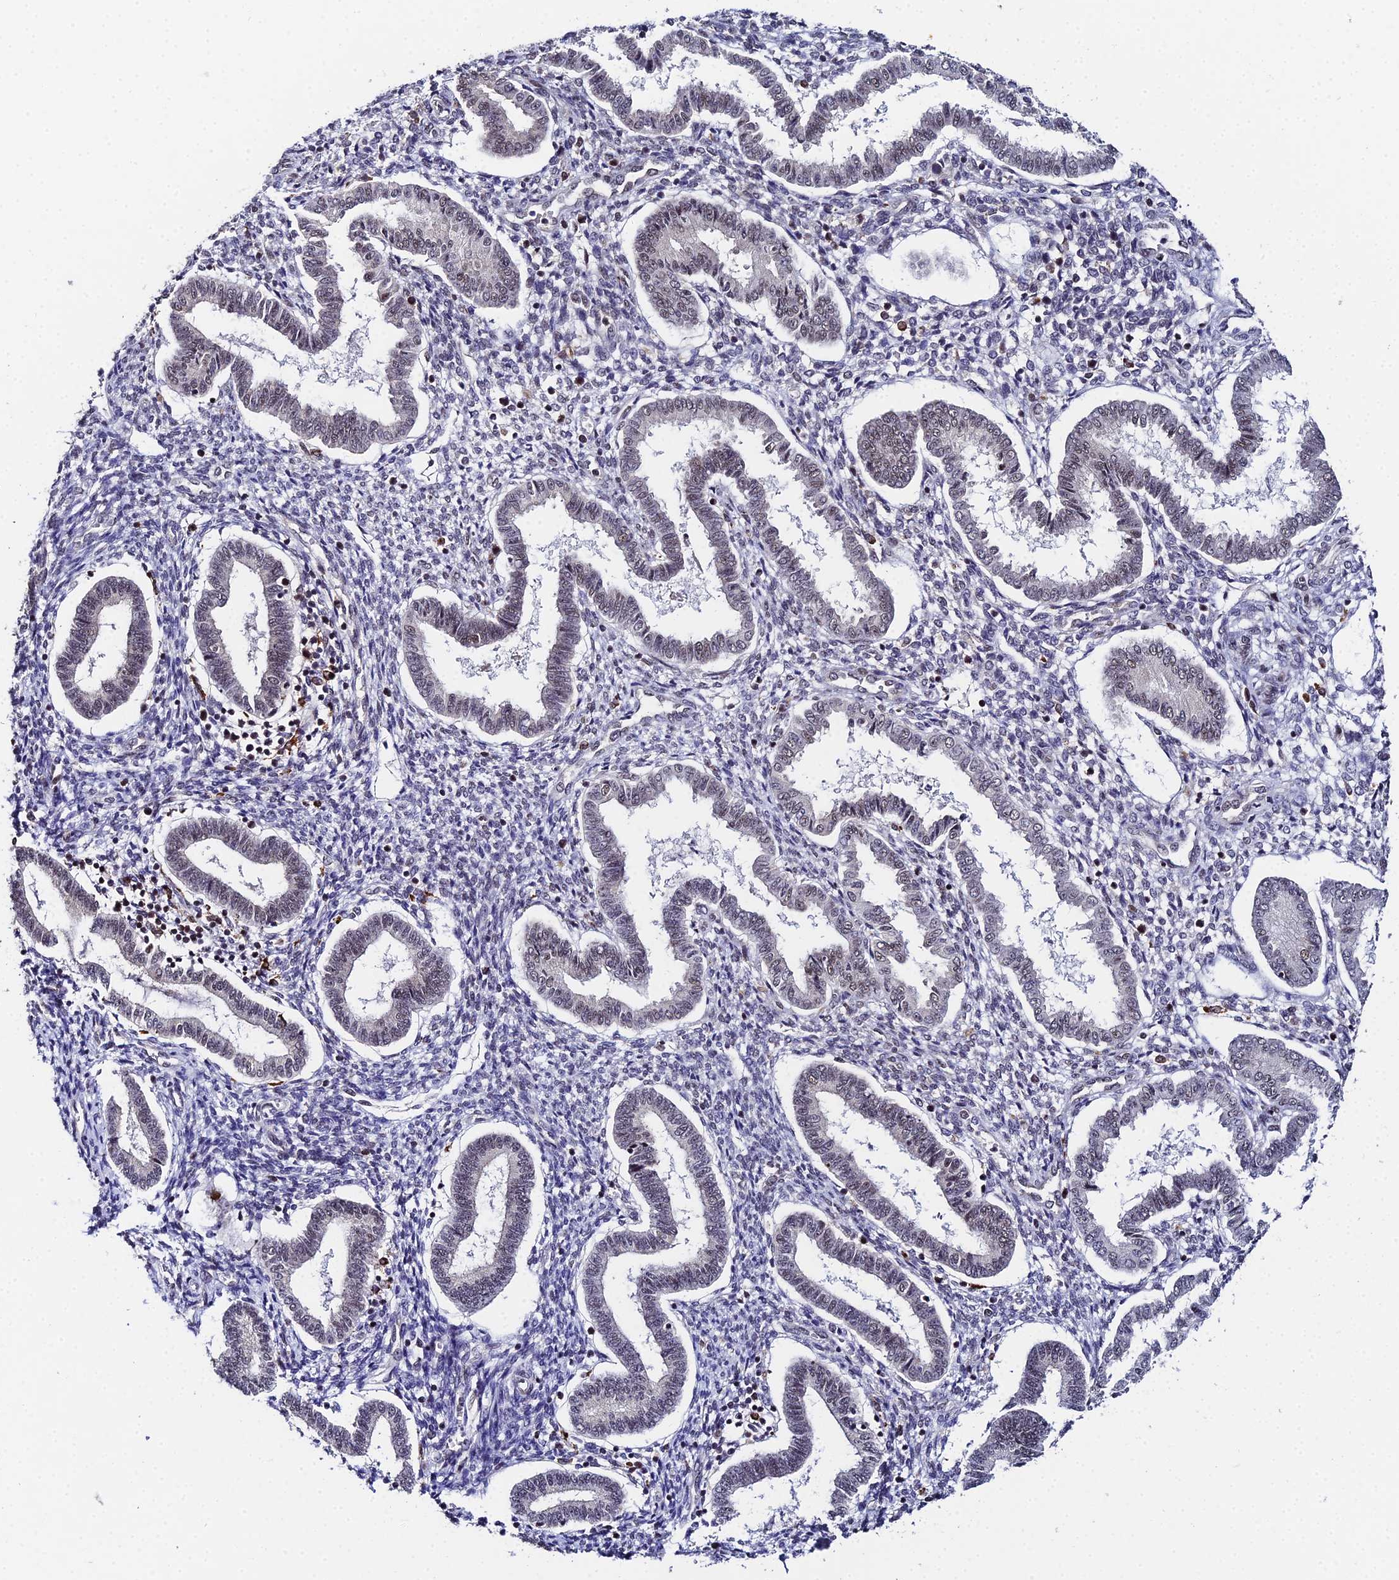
{"staining": {"intensity": "moderate", "quantity": "<25%", "location": "nuclear"}, "tissue": "endometrium", "cell_type": "Cells in endometrial stroma", "image_type": "normal", "snomed": [{"axis": "morphology", "description": "Normal tissue, NOS"}, {"axis": "topography", "description": "Endometrium"}], "caption": "Cells in endometrial stroma display low levels of moderate nuclear staining in approximately <25% of cells in normal human endometrium.", "gene": "MAGOHB", "patient": {"sex": "female", "age": 24}}